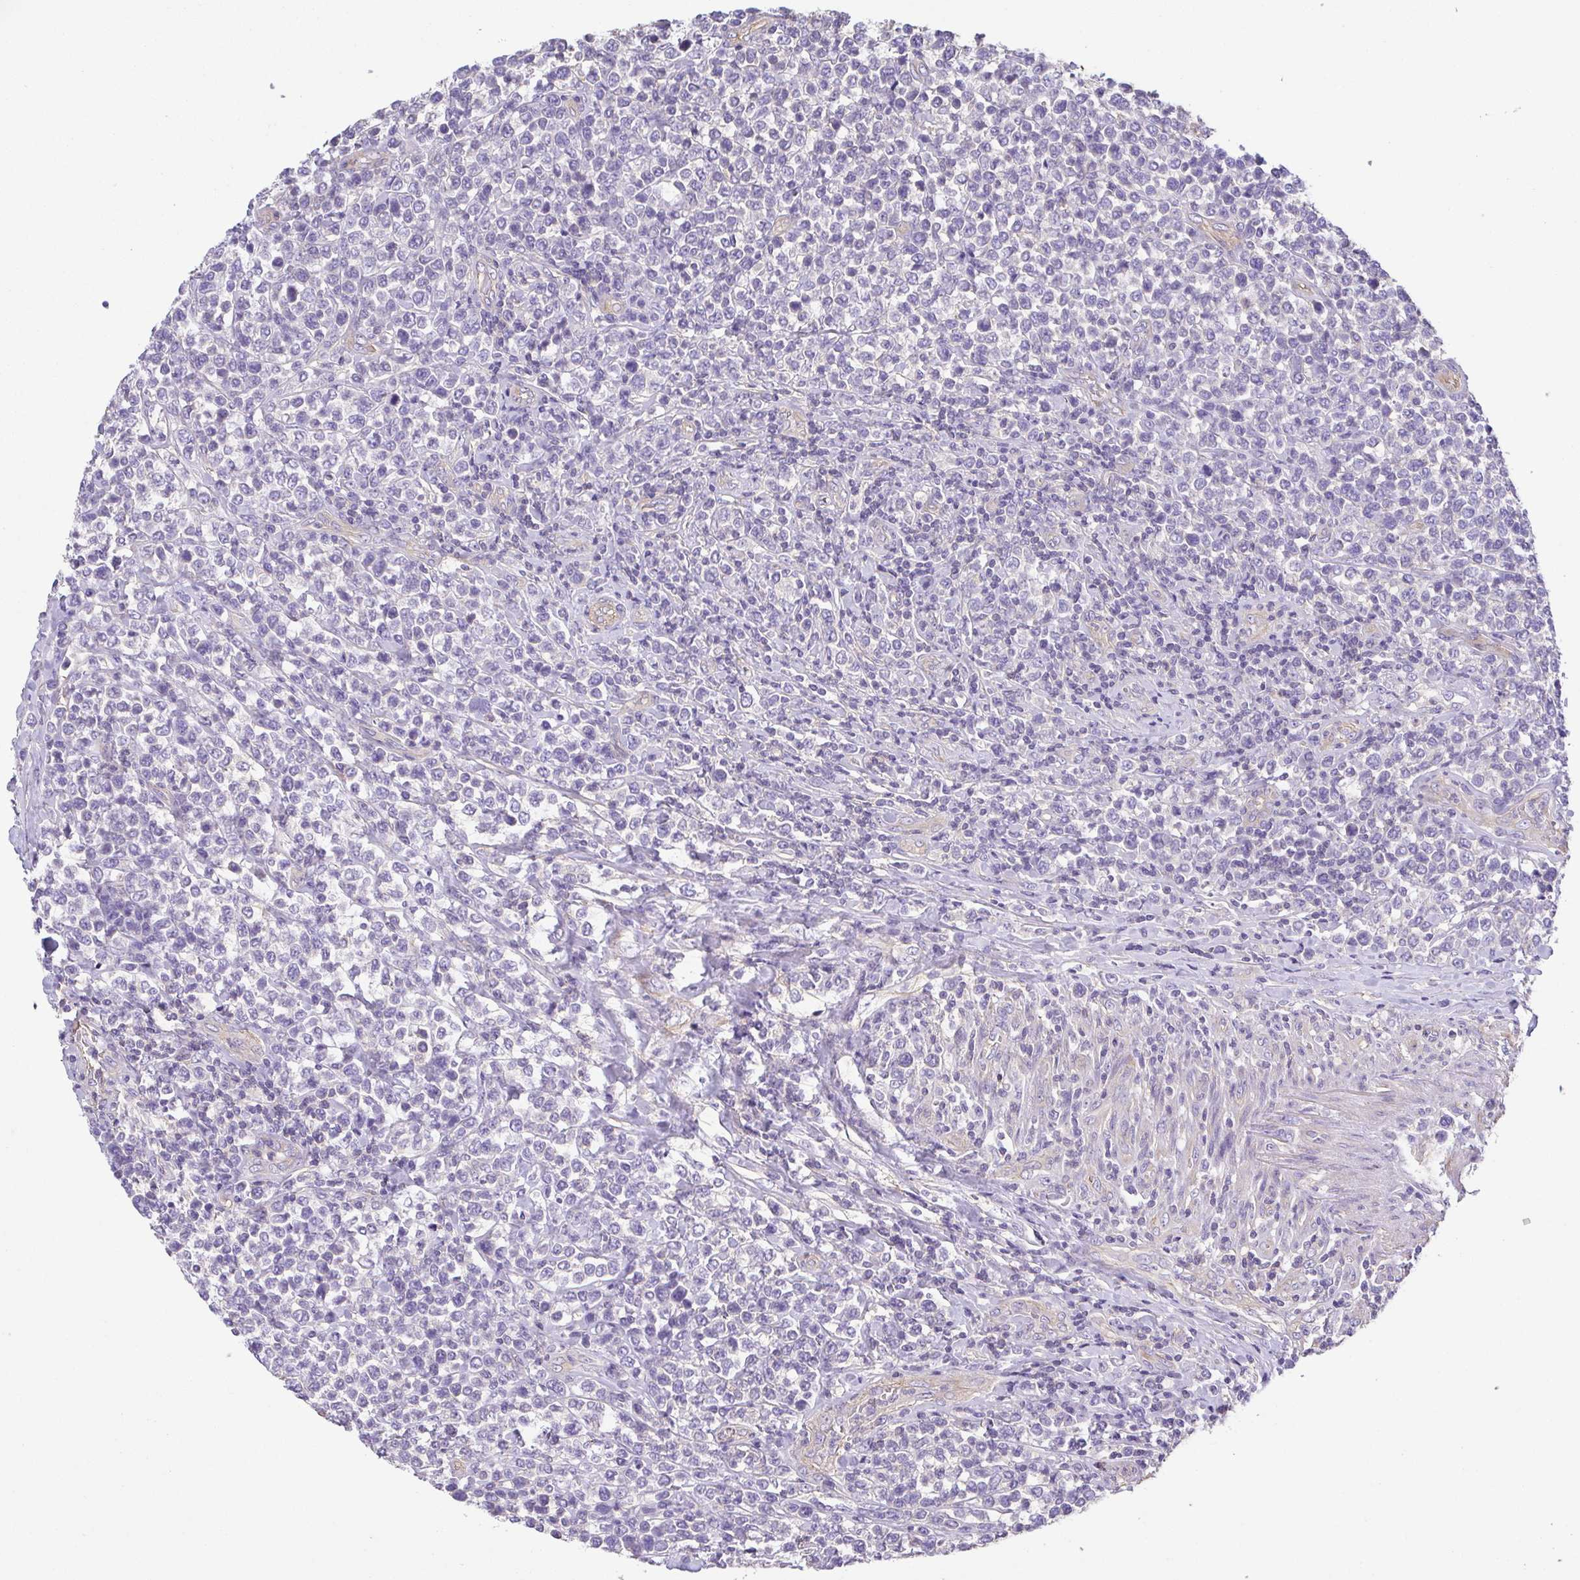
{"staining": {"intensity": "negative", "quantity": "none", "location": "none"}, "tissue": "lymphoma", "cell_type": "Tumor cells", "image_type": "cancer", "snomed": [{"axis": "morphology", "description": "Malignant lymphoma, non-Hodgkin's type, High grade"}, {"axis": "topography", "description": "Soft tissue"}], "caption": "Protein analysis of lymphoma displays no significant positivity in tumor cells. (DAB immunohistochemistry (IHC) visualized using brightfield microscopy, high magnification).", "gene": "MYL6", "patient": {"sex": "female", "age": 56}}